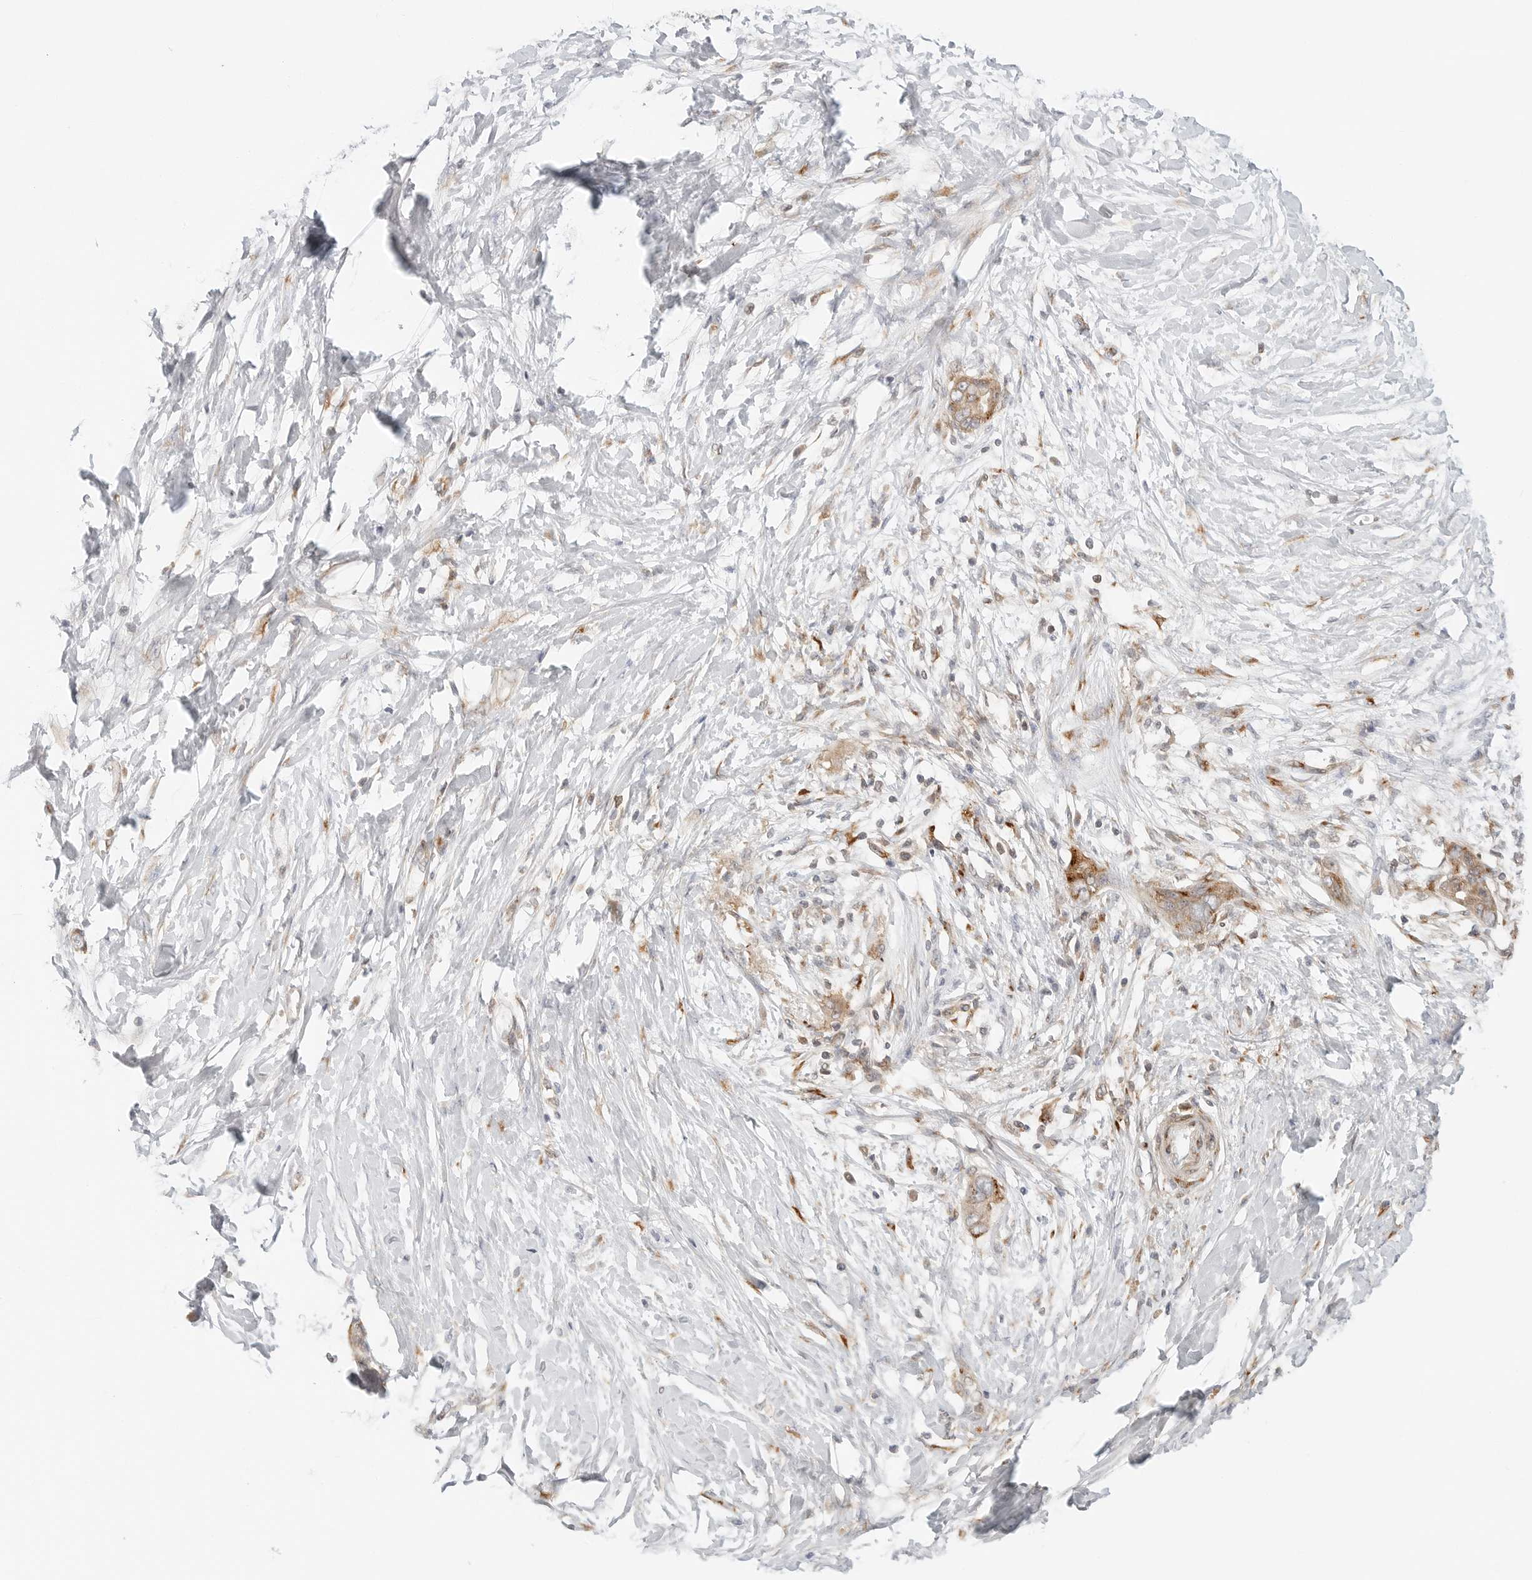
{"staining": {"intensity": "moderate", "quantity": "<25%", "location": "cytoplasmic/membranous"}, "tissue": "pancreatic cancer", "cell_type": "Tumor cells", "image_type": "cancer", "snomed": [{"axis": "morphology", "description": "Normal tissue, NOS"}, {"axis": "morphology", "description": "Adenocarcinoma, NOS"}, {"axis": "topography", "description": "Pancreas"}, {"axis": "topography", "description": "Peripheral nerve tissue"}], "caption": "Pancreatic cancer (adenocarcinoma) stained with DAB immunohistochemistry demonstrates low levels of moderate cytoplasmic/membranous positivity in approximately <25% of tumor cells. The protein of interest is shown in brown color, while the nuclei are stained blue.", "gene": "C1QTNF1", "patient": {"sex": "male", "age": 59}}